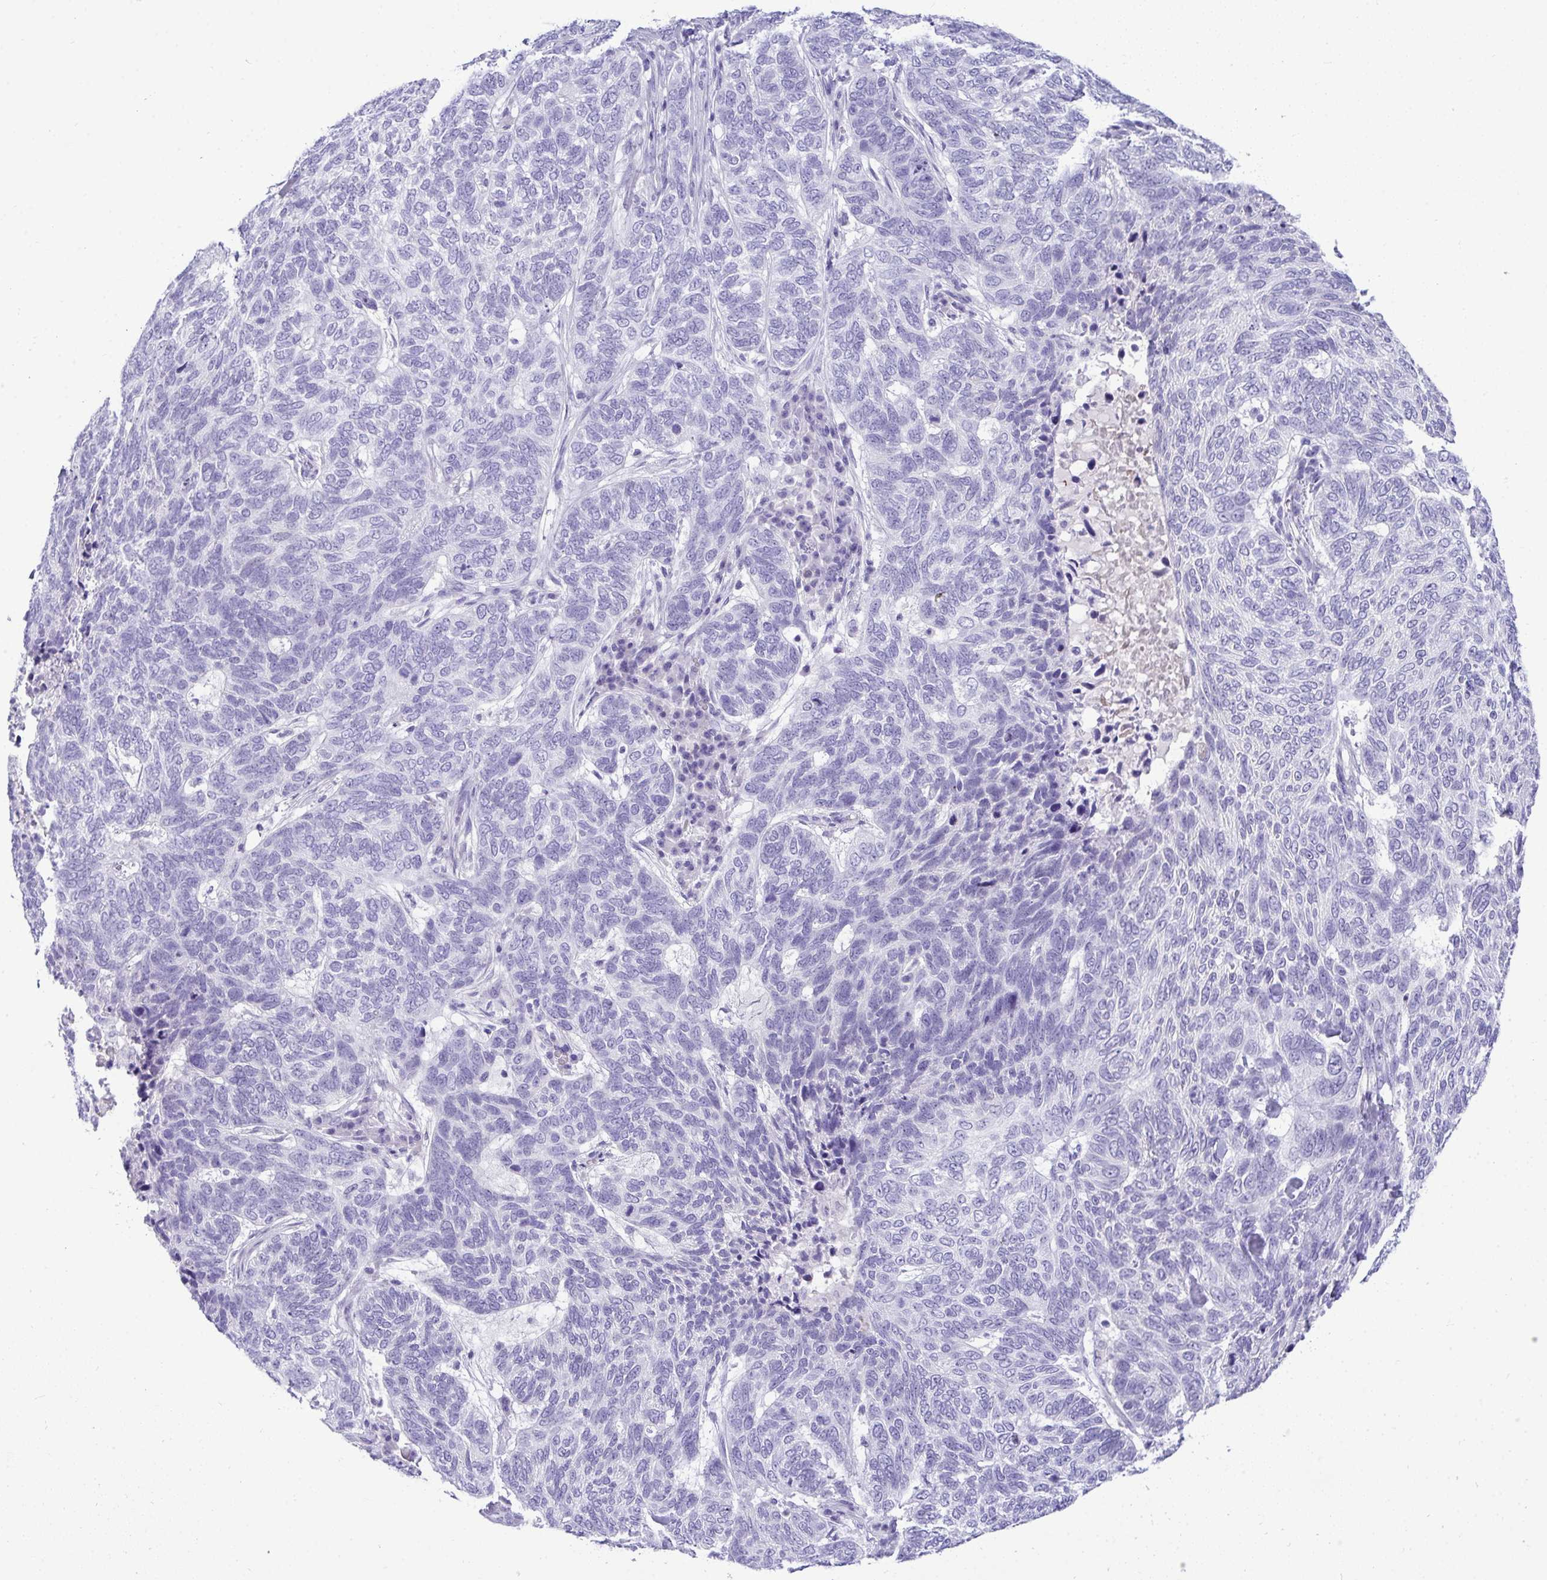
{"staining": {"intensity": "negative", "quantity": "none", "location": "none"}, "tissue": "skin cancer", "cell_type": "Tumor cells", "image_type": "cancer", "snomed": [{"axis": "morphology", "description": "Basal cell carcinoma"}, {"axis": "topography", "description": "Skin"}], "caption": "Human skin cancer (basal cell carcinoma) stained for a protein using immunohistochemistry exhibits no positivity in tumor cells.", "gene": "HSPB6", "patient": {"sex": "female", "age": 65}}